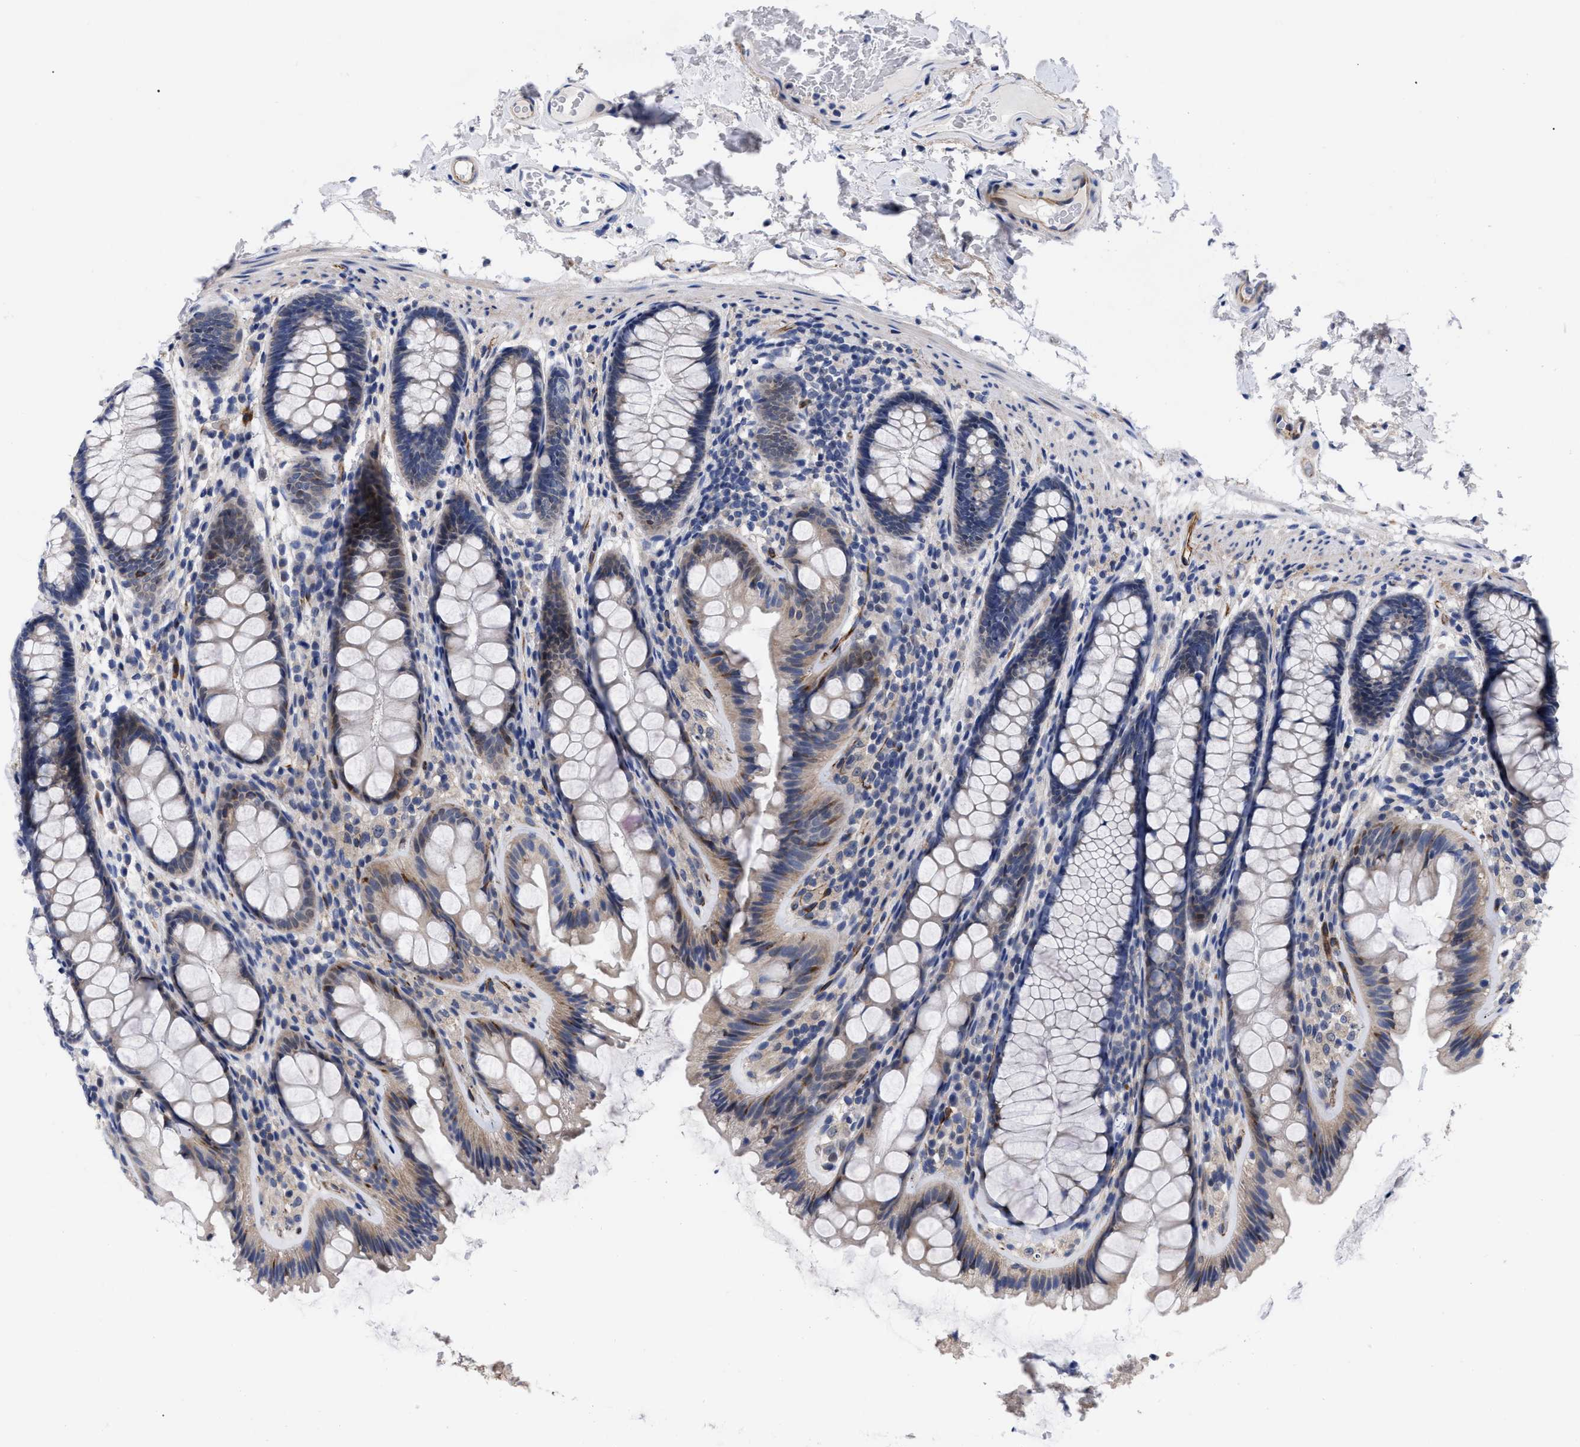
{"staining": {"intensity": "moderate", "quantity": "25%-75%", "location": "cytoplasmic/membranous"}, "tissue": "colon", "cell_type": "Endothelial cells", "image_type": "normal", "snomed": [{"axis": "morphology", "description": "Normal tissue, NOS"}, {"axis": "topography", "description": "Colon"}], "caption": "Brown immunohistochemical staining in normal human colon demonstrates moderate cytoplasmic/membranous staining in about 25%-75% of endothelial cells.", "gene": "CCN5", "patient": {"sex": "female", "age": 56}}